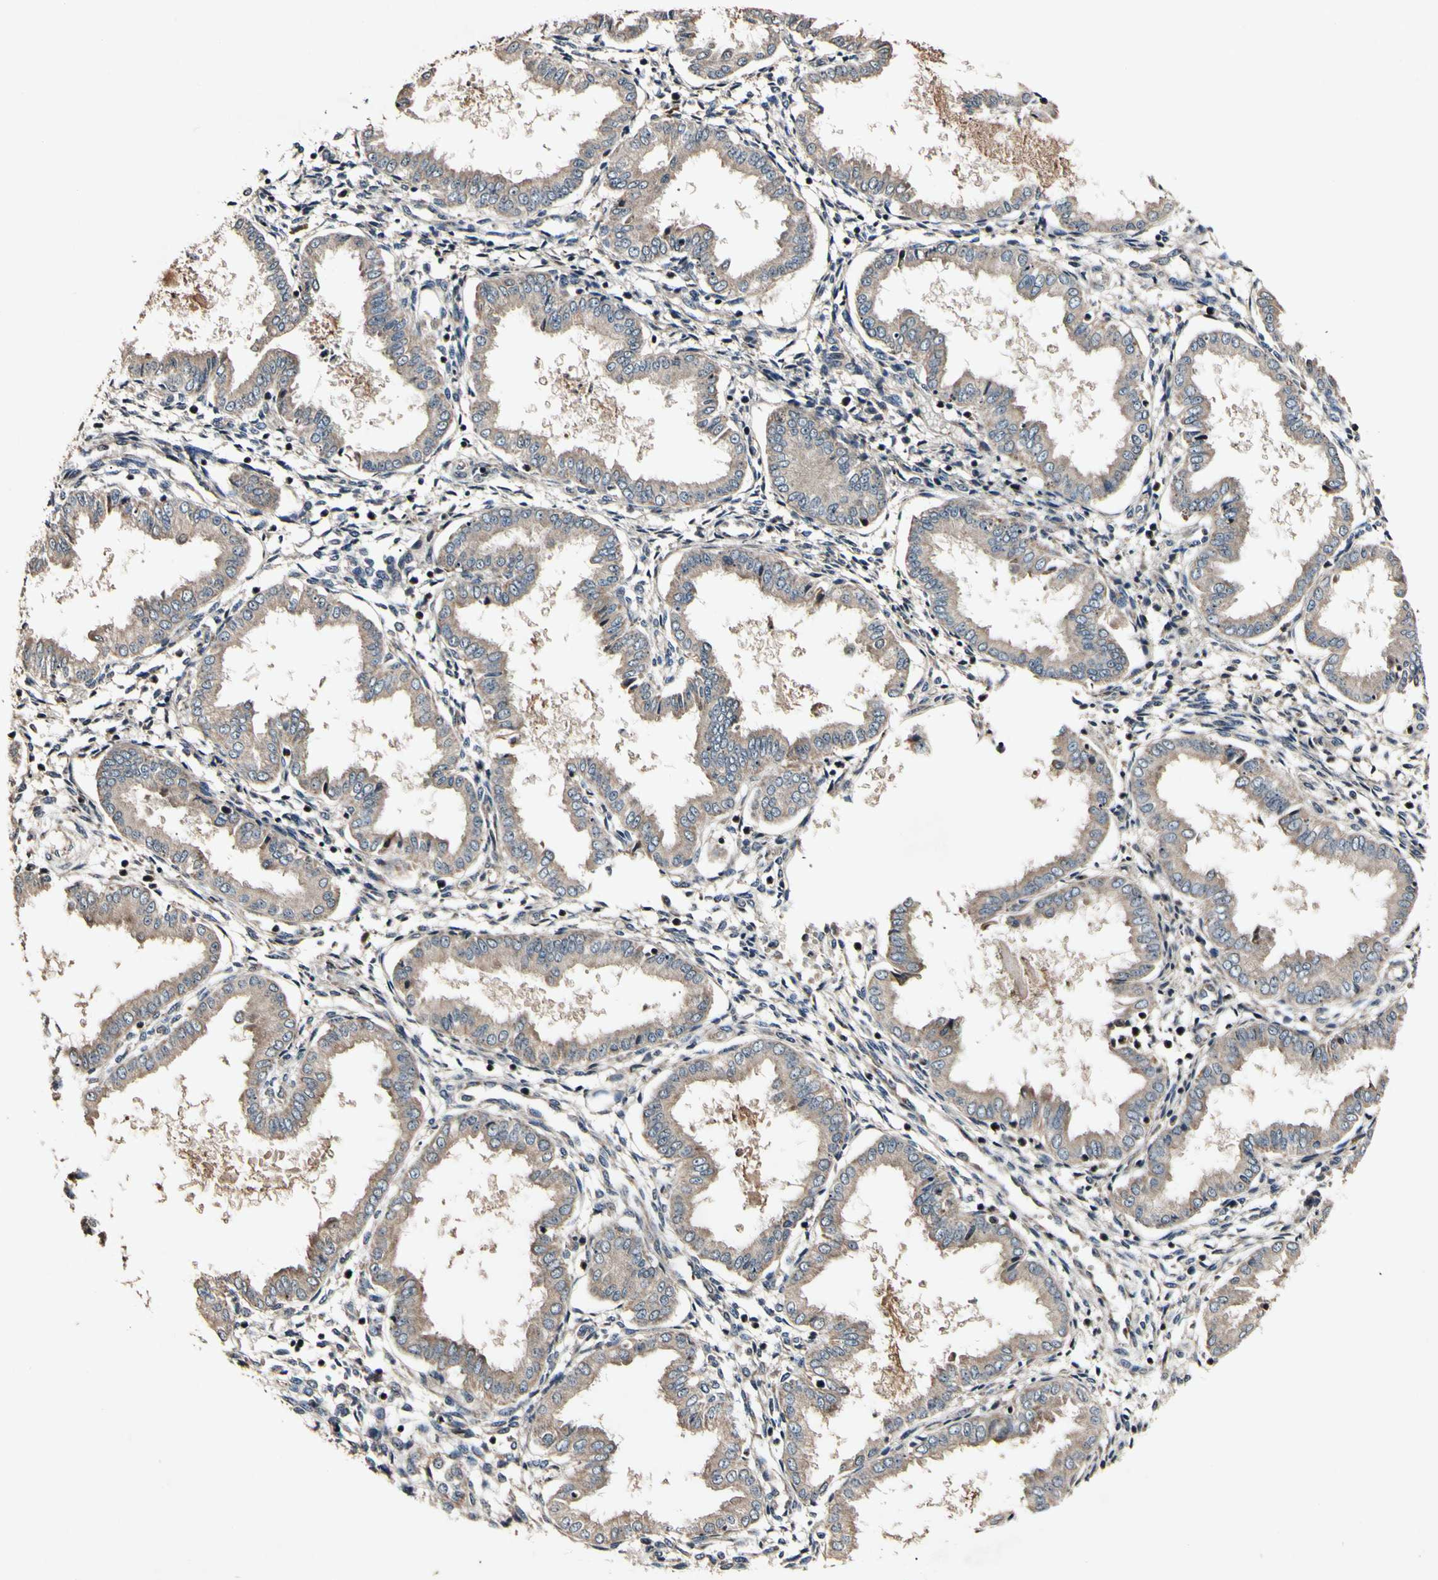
{"staining": {"intensity": "moderate", "quantity": "25%-75%", "location": "cytoplasmic/membranous"}, "tissue": "endometrium", "cell_type": "Cells in endometrial stroma", "image_type": "normal", "snomed": [{"axis": "morphology", "description": "Normal tissue, NOS"}, {"axis": "topography", "description": "Endometrium"}], "caption": "The immunohistochemical stain shows moderate cytoplasmic/membranous staining in cells in endometrial stroma of unremarkable endometrium.", "gene": "PLAT", "patient": {"sex": "female", "age": 33}}